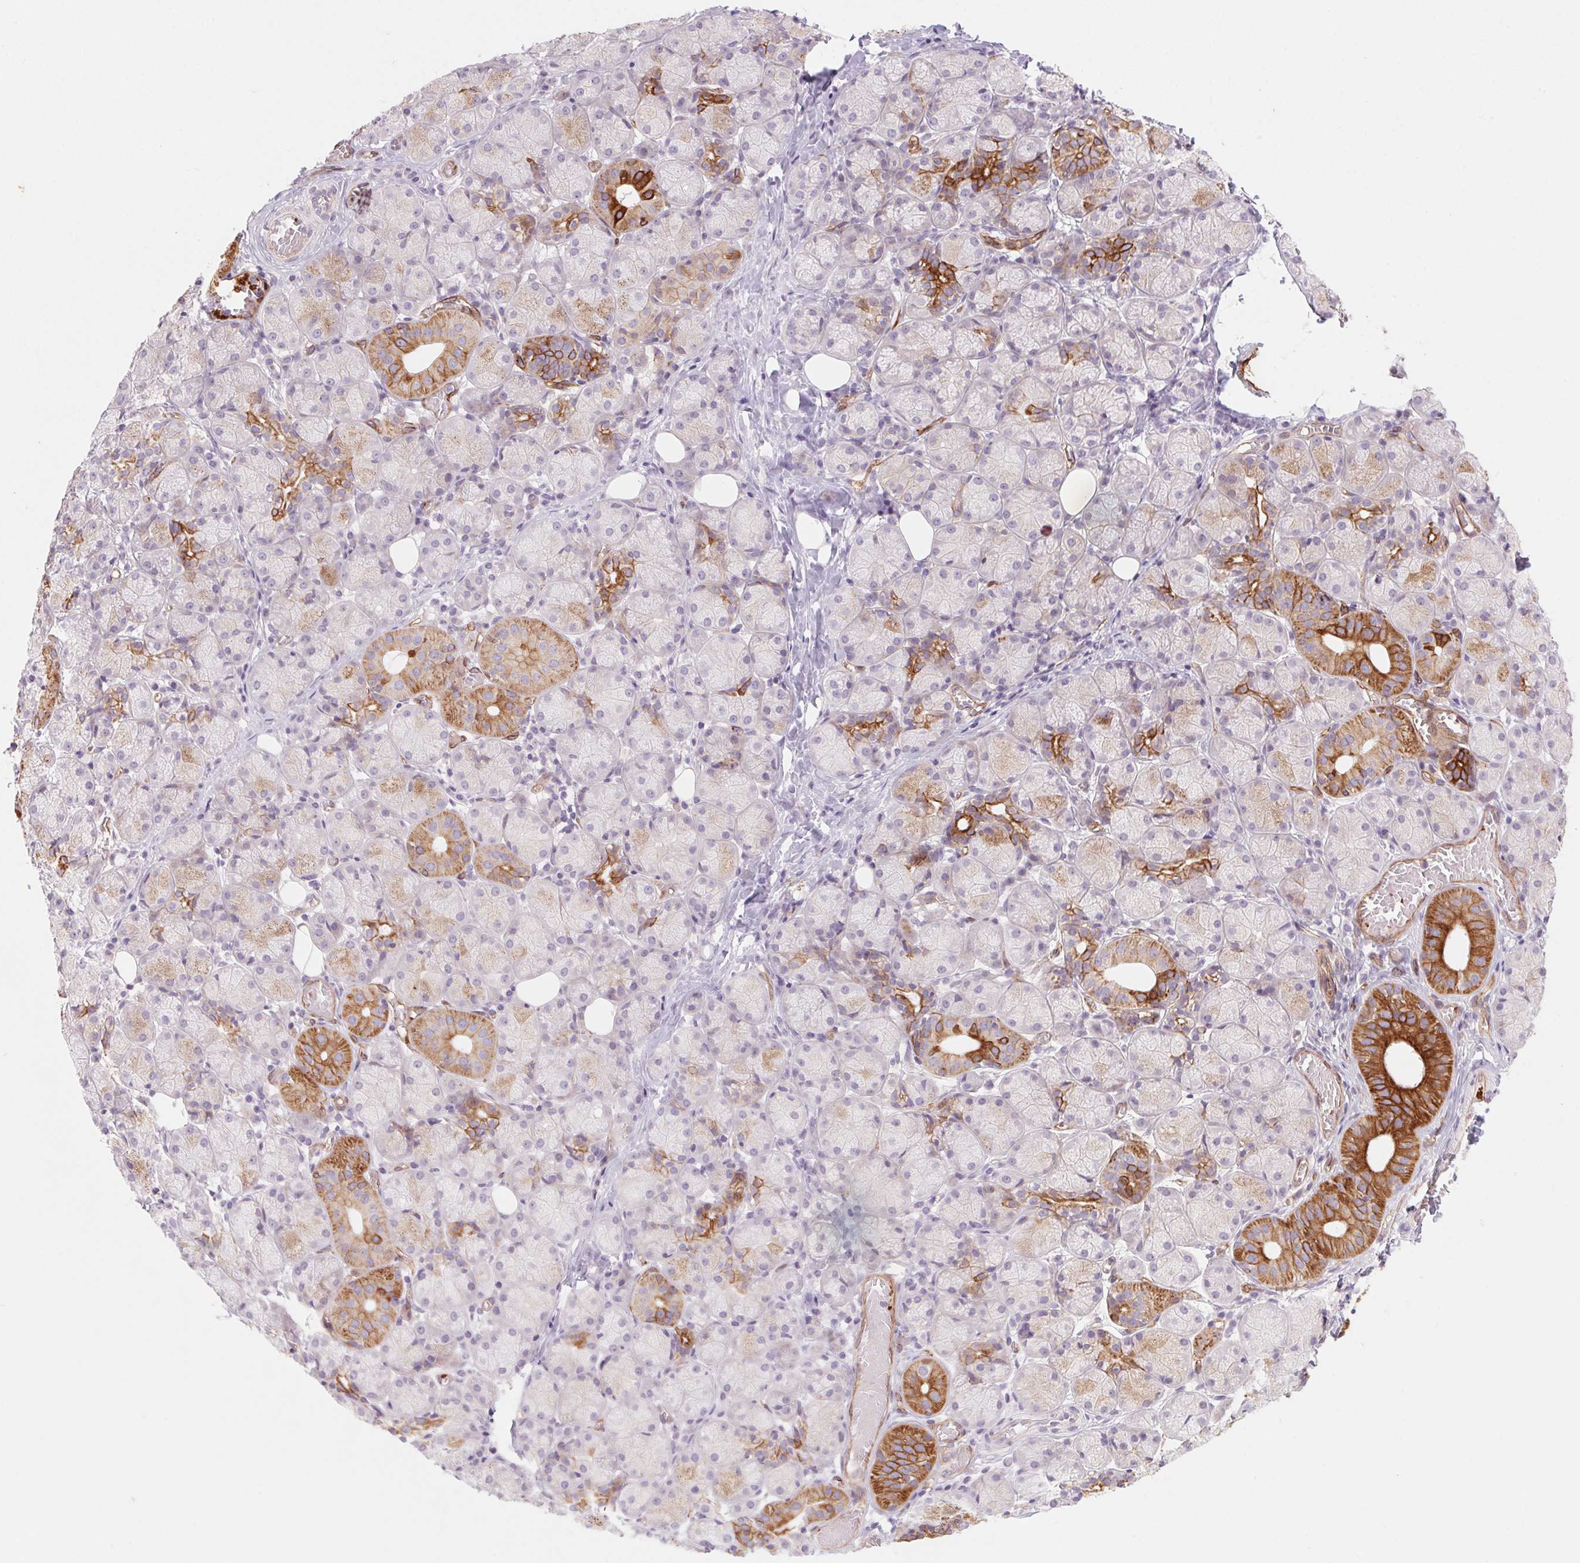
{"staining": {"intensity": "strong", "quantity": "<25%", "location": "cytoplasmic/membranous"}, "tissue": "salivary gland", "cell_type": "Glandular cells", "image_type": "normal", "snomed": [{"axis": "morphology", "description": "Normal tissue, NOS"}, {"axis": "topography", "description": "Salivary gland"}, {"axis": "topography", "description": "Peripheral nerve tissue"}], "caption": "The histopathology image exhibits staining of benign salivary gland, revealing strong cytoplasmic/membranous protein staining (brown color) within glandular cells. Using DAB (brown) and hematoxylin (blue) stains, captured at high magnification using brightfield microscopy.", "gene": "MS4A13", "patient": {"sex": "female", "age": 24}}